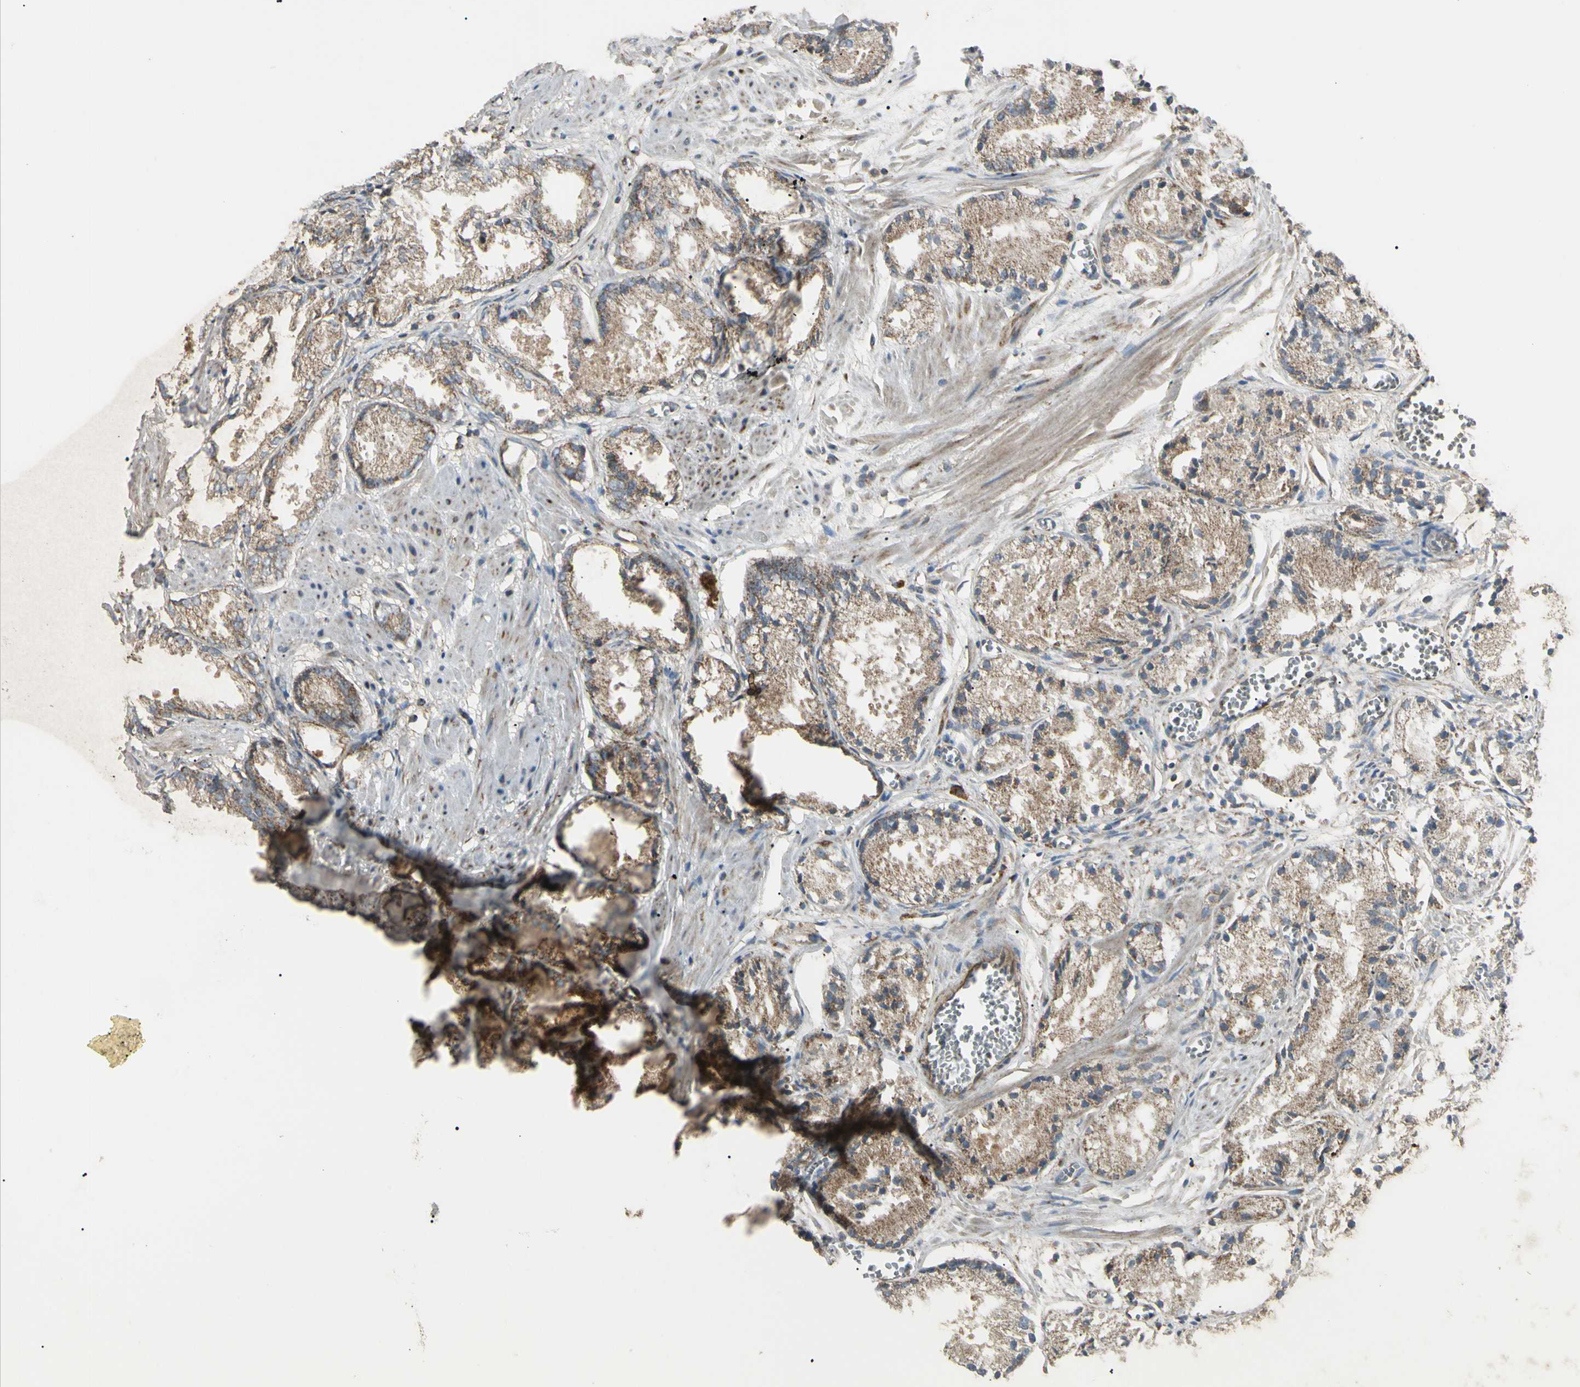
{"staining": {"intensity": "moderate", "quantity": ">75%", "location": "cytoplasmic/membranous"}, "tissue": "prostate cancer", "cell_type": "Tumor cells", "image_type": "cancer", "snomed": [{"axis": "morphology", "description": "Adenocarcinoma, Low grade"}, {"axis": "topography", "description": "Prostate"}], "caption": "Immunohistochemical staining of human prostate cancer displays moderate cytoplasmic/membranous protein expression in about >75% of tumor cells.", "gene": "CYB5R1", "patient": {"sex": "male", "age": 72}}